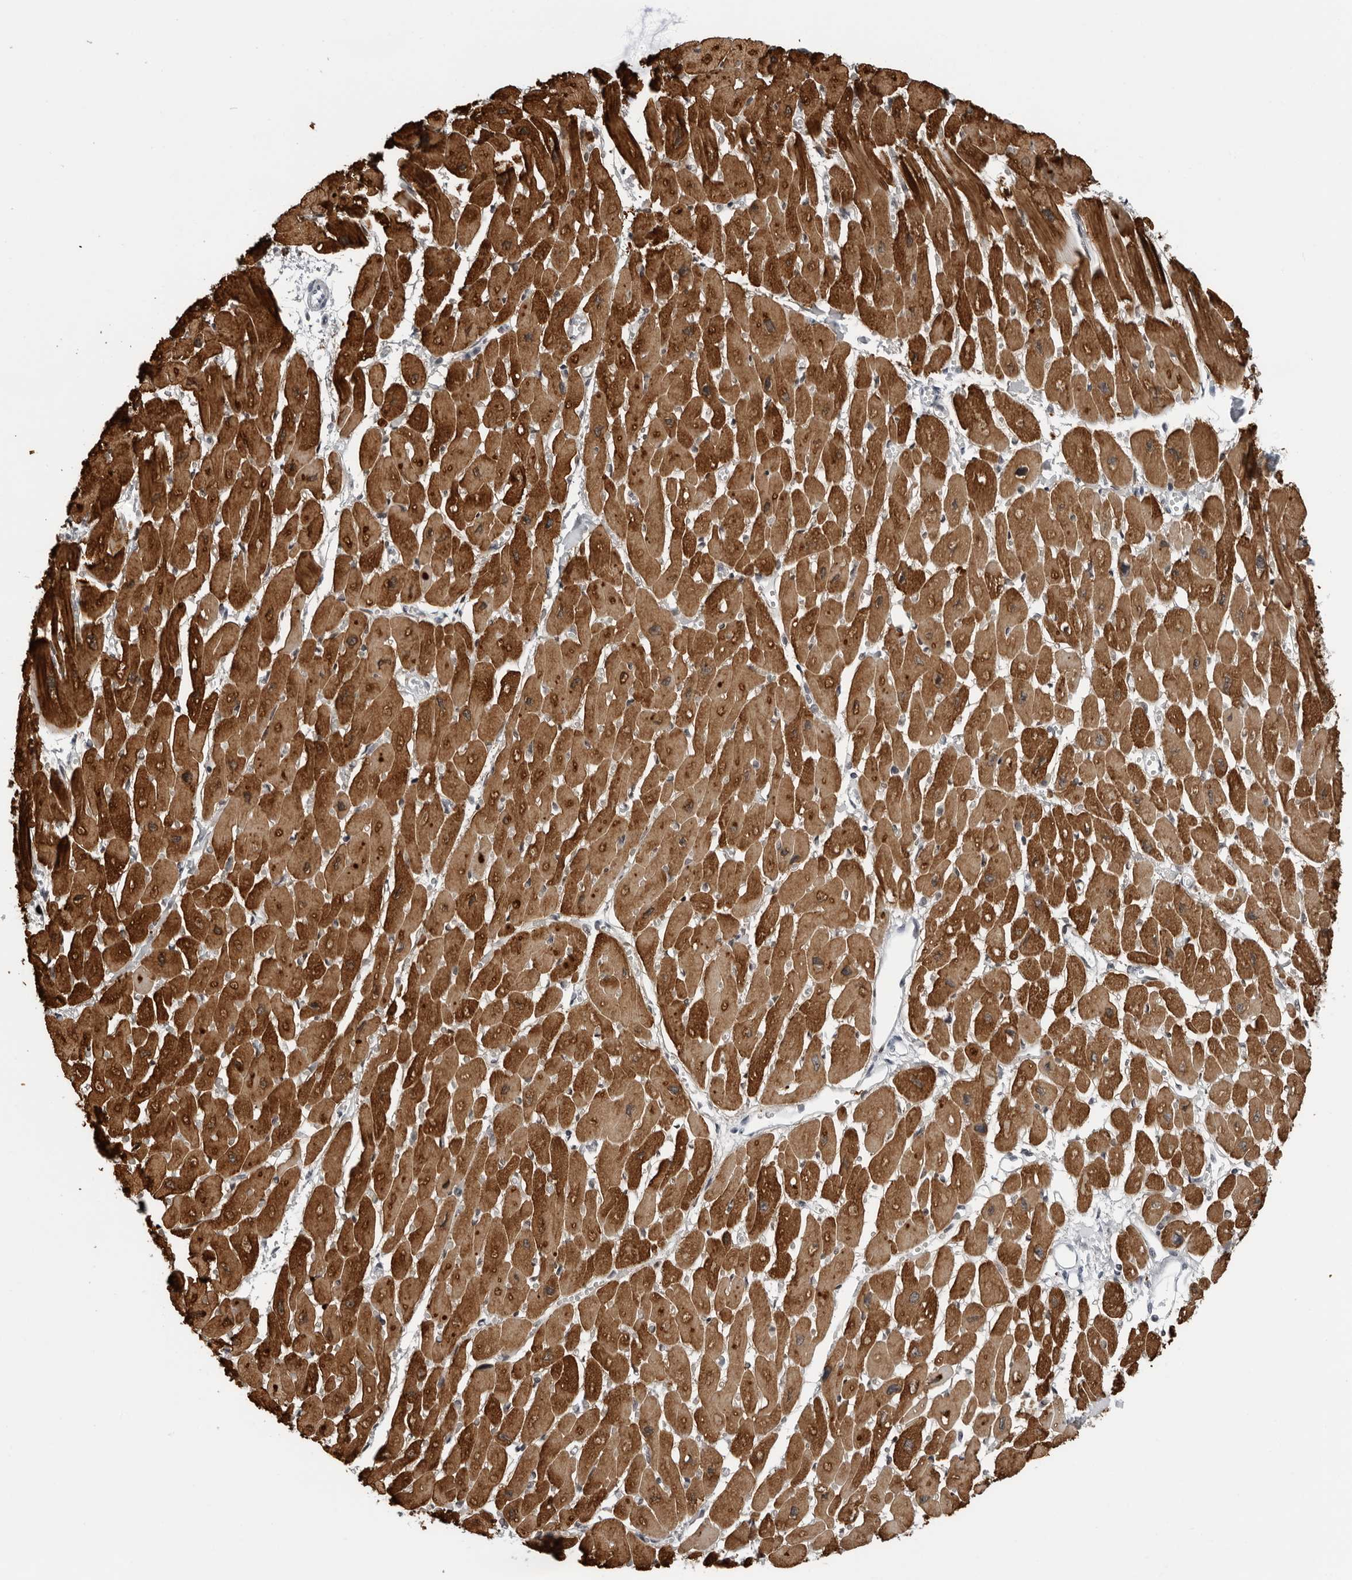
{"staining": {"intensity": "strong", "quantity": ">75%", "location": "cytoplasmic/membranous"}, "tissue": "heart muscle", "cell_type": "Cardiomyocytes", "image_type": "normal", "snomed": [{"axis": "morphology", "description": "Normal tissue, NOS"}, {"axis": "topography", "description": "Heart"}], "caption": "Normal heart muscle demonstrates strong cytoplasmic/membranous expression in approximately >75% of cardiomyocytes.", "gene": "PPP1R42", "patient": {"sex": "female", "age": 54}}